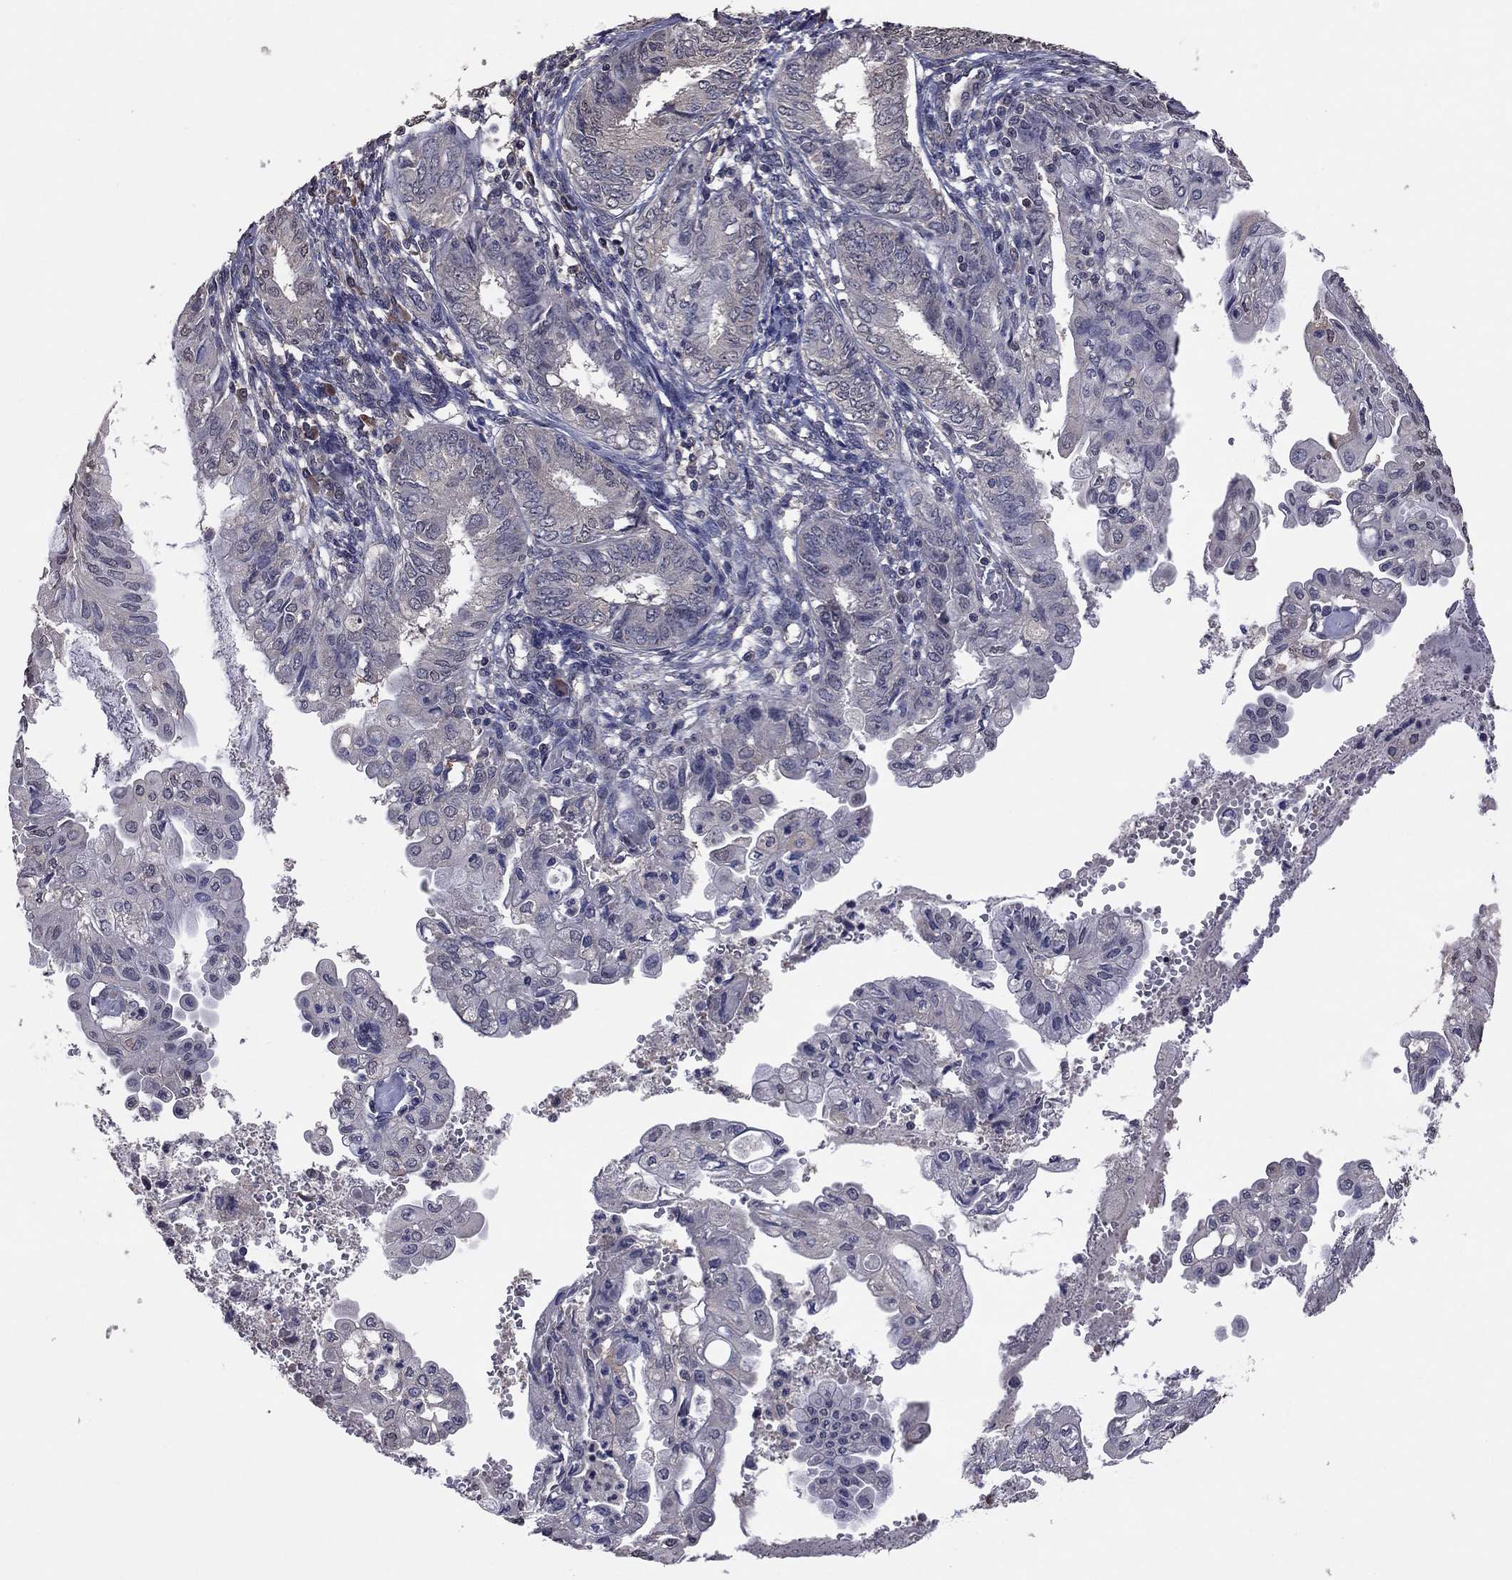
{"staining": {"intensity": "negative", "quantity": "none", "location": "none"}, "tissue": "endometrial cancer", "cell_type": "Tumor cells", "image_type": "cancer", "snomed": [{"axis": "morphology", "description": "Adenocarcinoma, NOS"}, {"axis": "topography", "description": "Endometrium"}], "caption": "An image of human endometrial cancer (adenocarcinoma) is negative for staining in tumor cells.", "gene": "TSNARE1", "patient": {"sex": "female", "age": 68}}